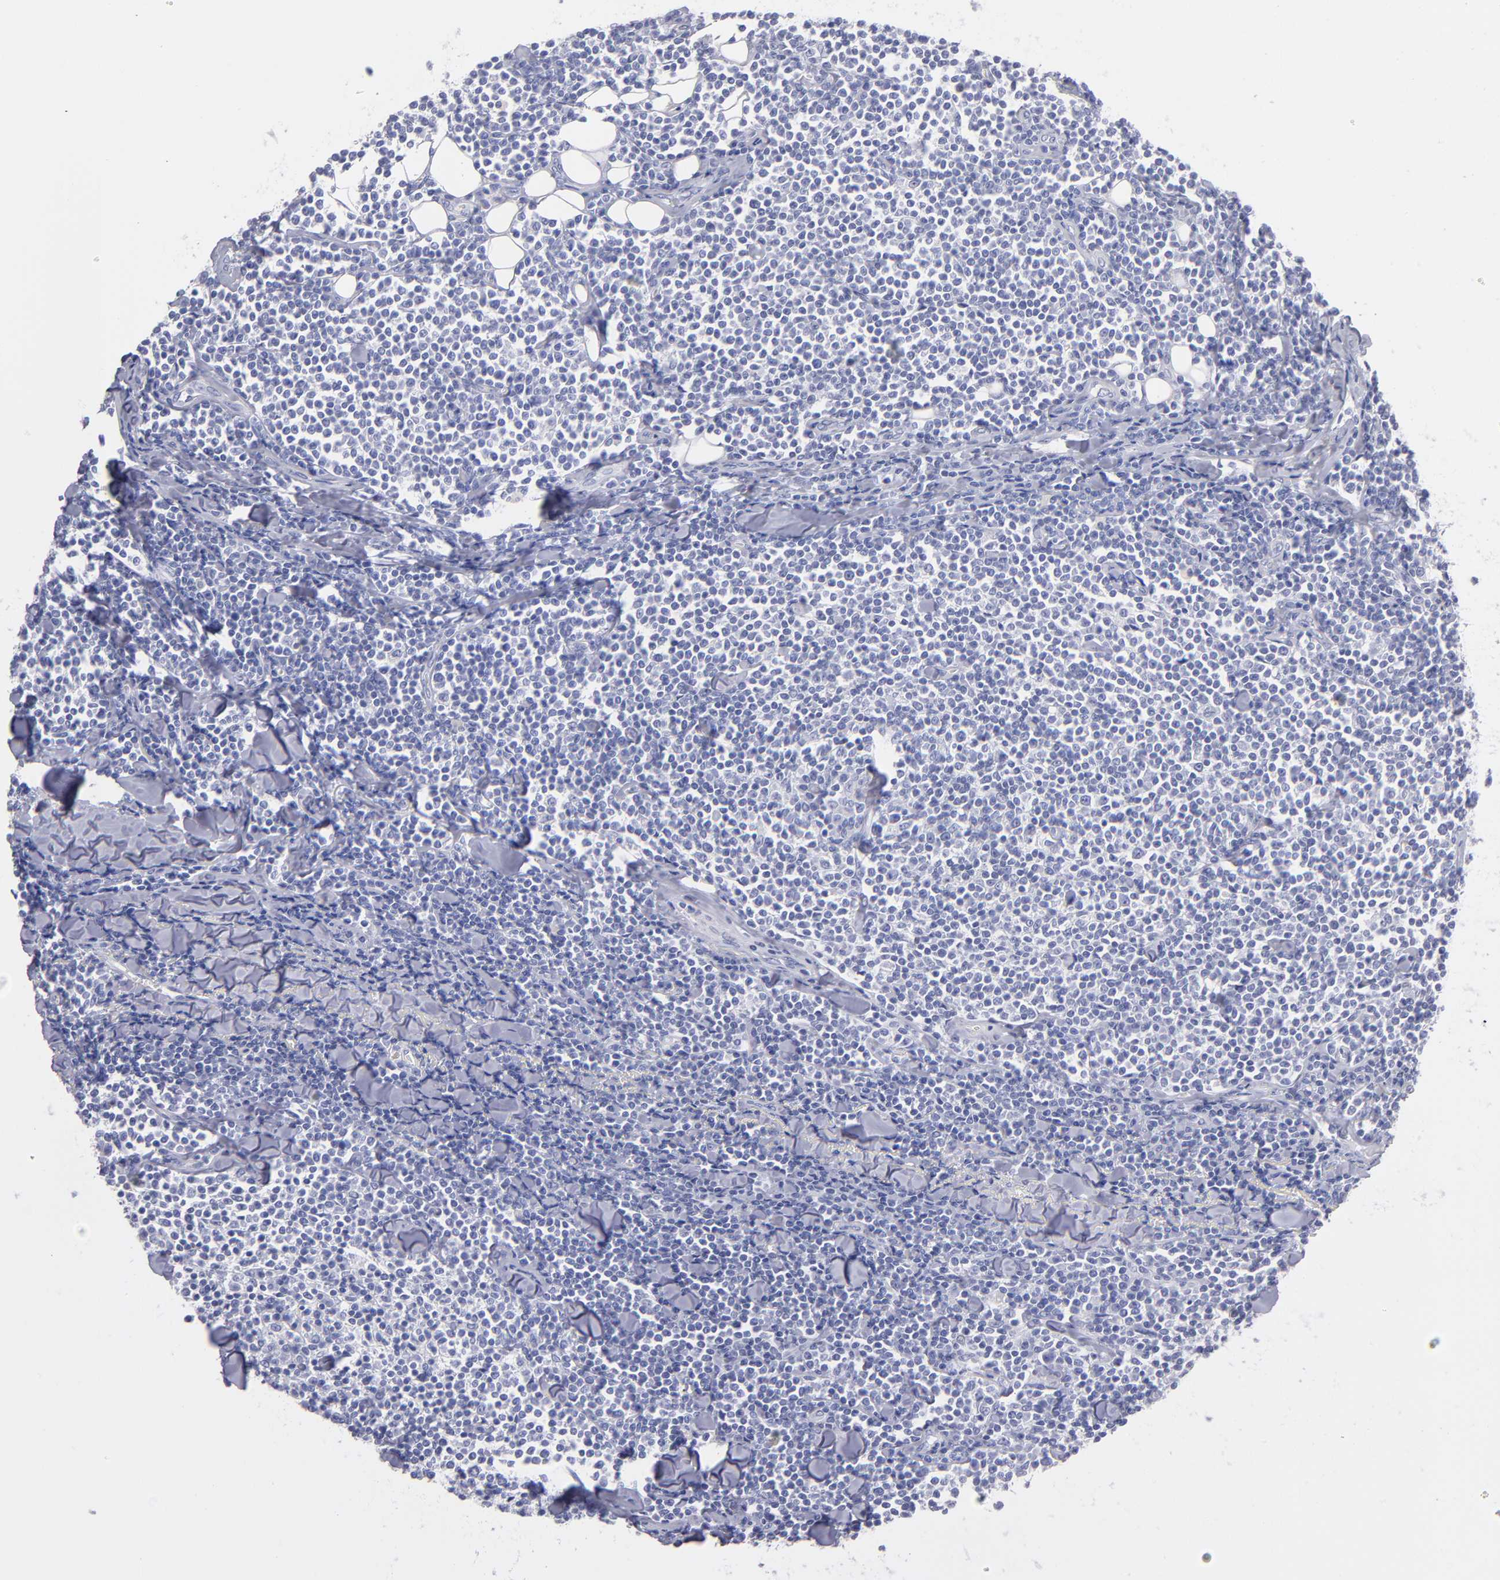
{"staining": {"intensity": "negative", "quantity": "none", "location": "none"}, "tissue": "lymphoma", "cell_type": "Tumor cells", "image_type": "cancer", "snomed": [{"axis": "morphology", "description": "Malignant lymphoma, non-Hodgkin's type, Low grade"}, {"axis": "topography", "description": "Soft tissue"}], "caption": "Immunohistochemical staining of lymphoma demonstrates no significant positivity in tumor cells. The staining was performed using DAB to visualize the protein expression in brown, while the nuclei were stained in blue with hematoxylin (Magnification: 20x).", "gene": "MB", "patient": {"sex": "male", "age": 92}}